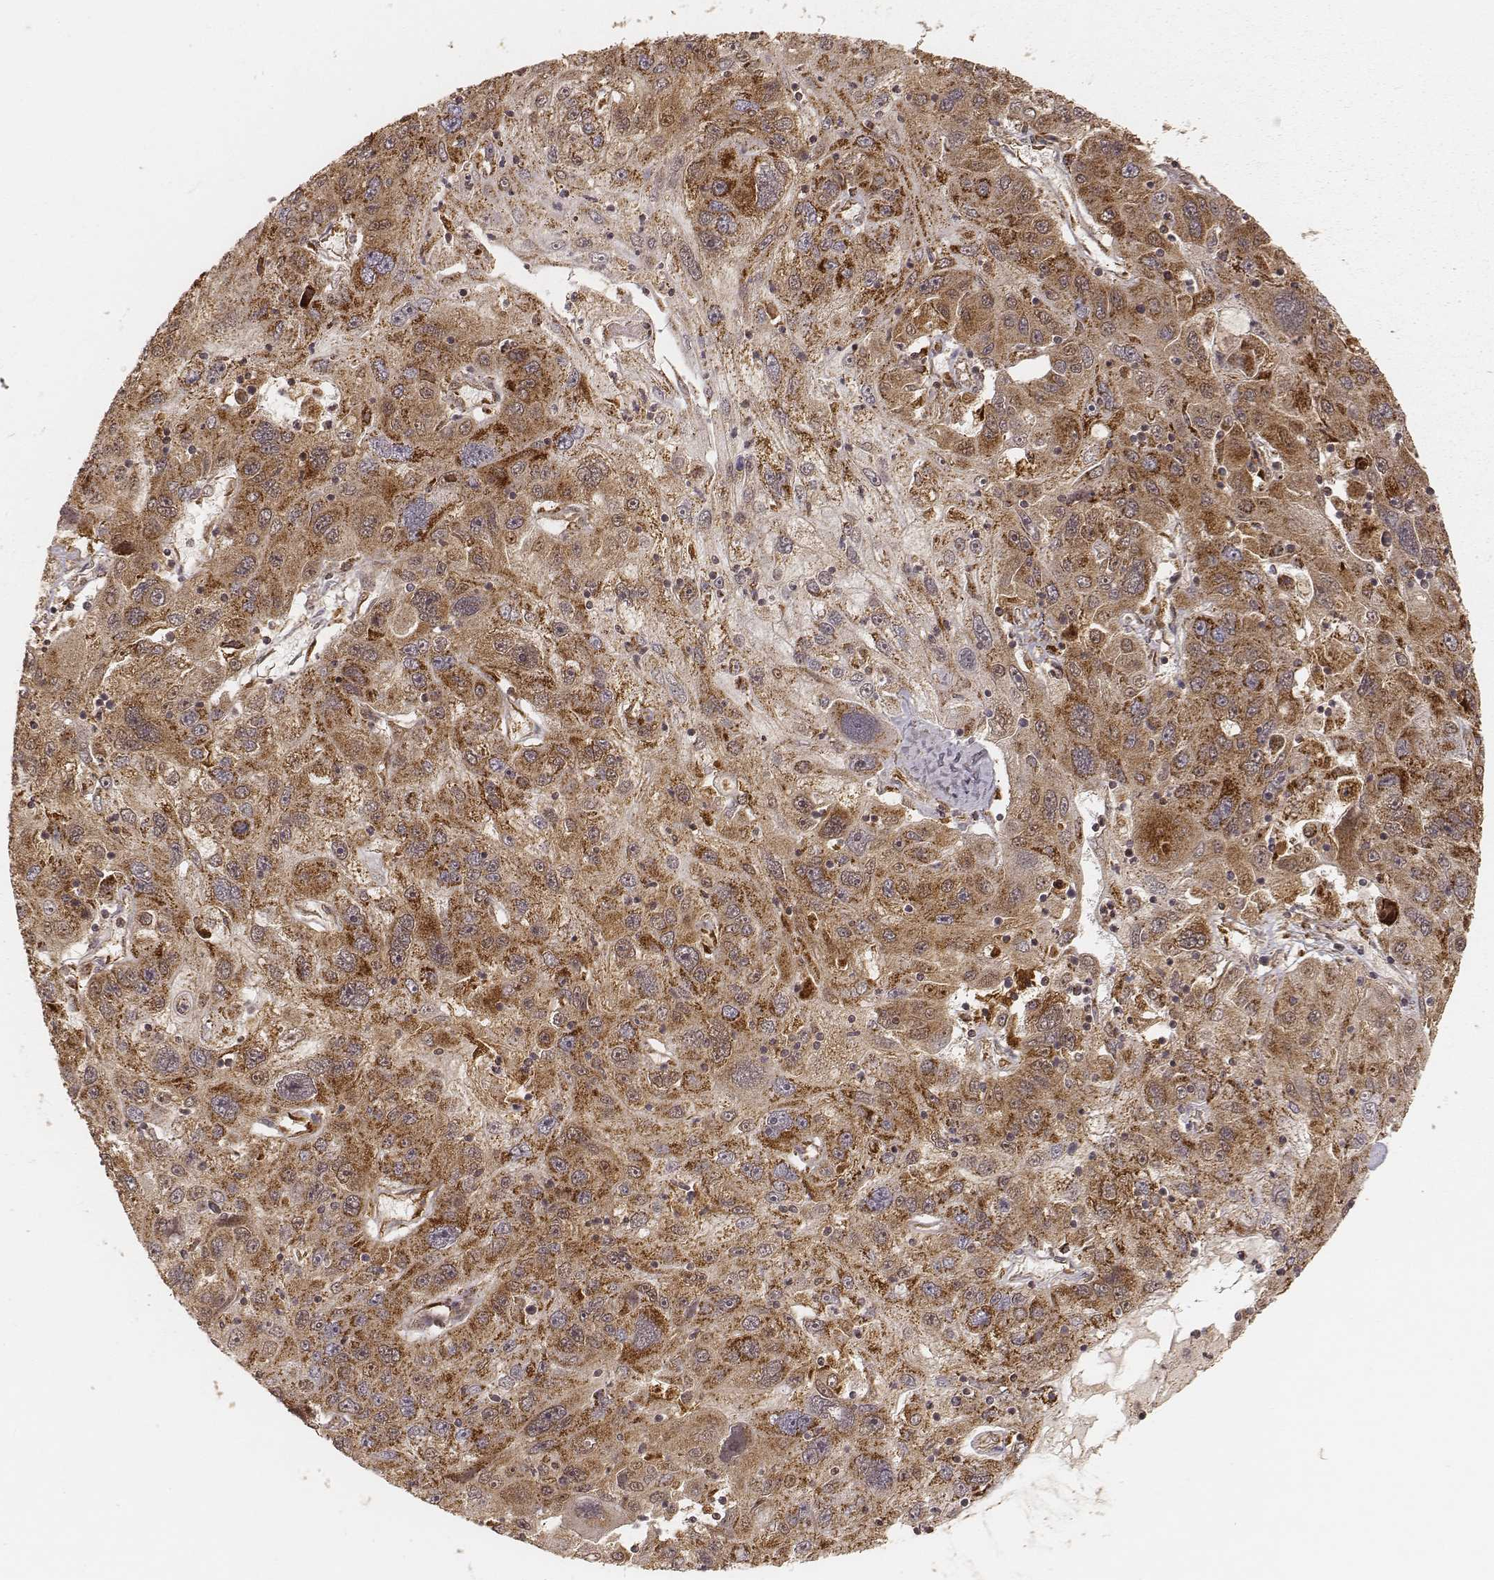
{"staining": {"intensity": "moderate", "quantity": ">75%", "location": "cytoplasmic/membranous"}, "tissue": "stomach cancer", "cell_type": "Tumor cells", "image_type": "cancer", "snomed": [{"axis": "morphology", "description": "Adenocarcinoma, NOS"}, {"axis": "topography", "description": "Stomach"}], "caption": "Protein analysis of stomach cancer tissue exhibits moderate cytoplasmic/membranous staining in approximately >75% of tumor cells.", "gene": "CS", "patient": {"sex": "male", "age": 56}}